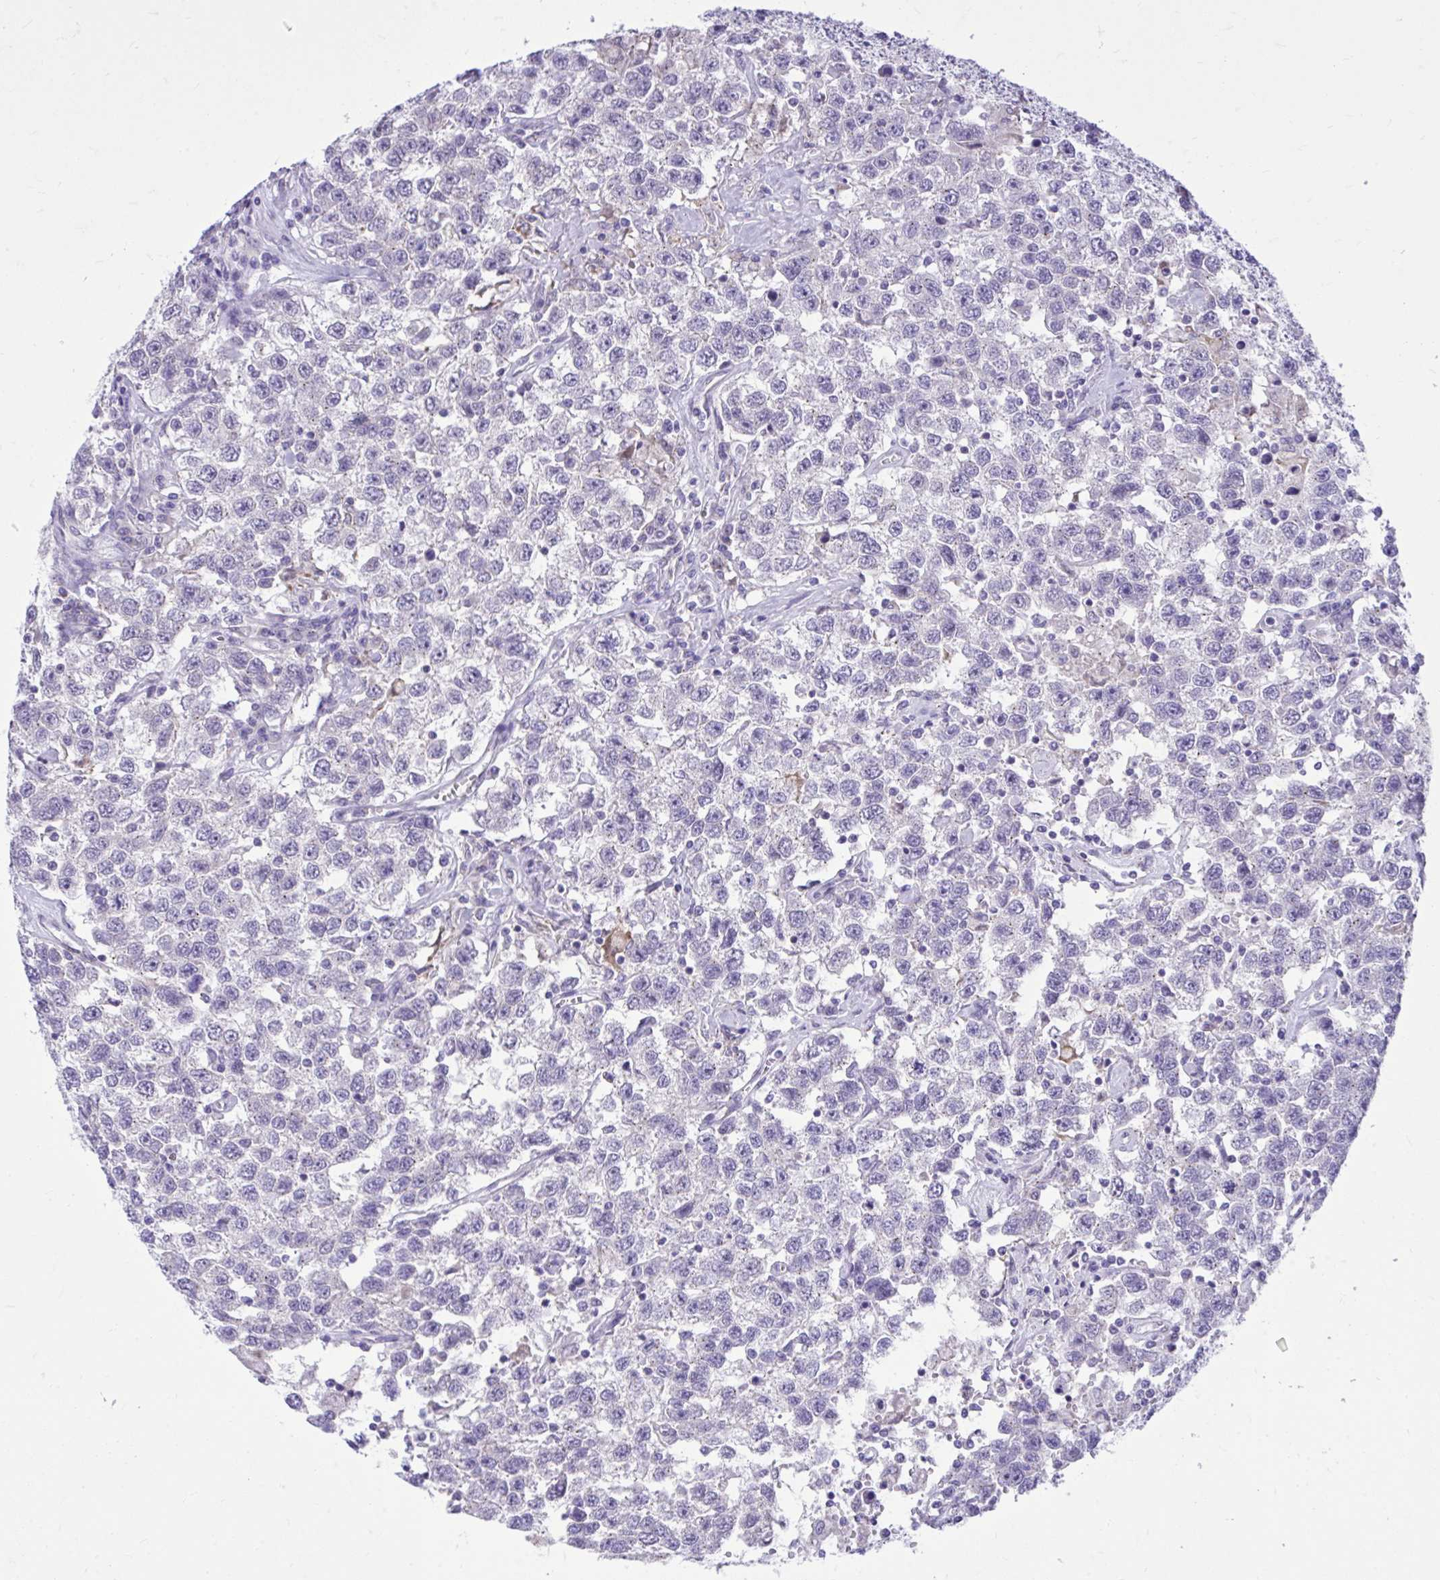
{"staining": {"intensity": "negative", "quantity": "none", "location": "none"}, "tissue": "testis cancer", "cell_type": "Tumor cells", "image_type": "cancer", "snomed": [{"axis": "morphology", "description": "Seminoma, NOS"}, {"axis": "topography", "description": "Testis"}], "caption": "A micrograph of seminoma (testis) stained for a protein demonstrates no brown staining in tumor cells.", "gene": "CEACAM18", "patient": {"sex": "male", "age": 41}}